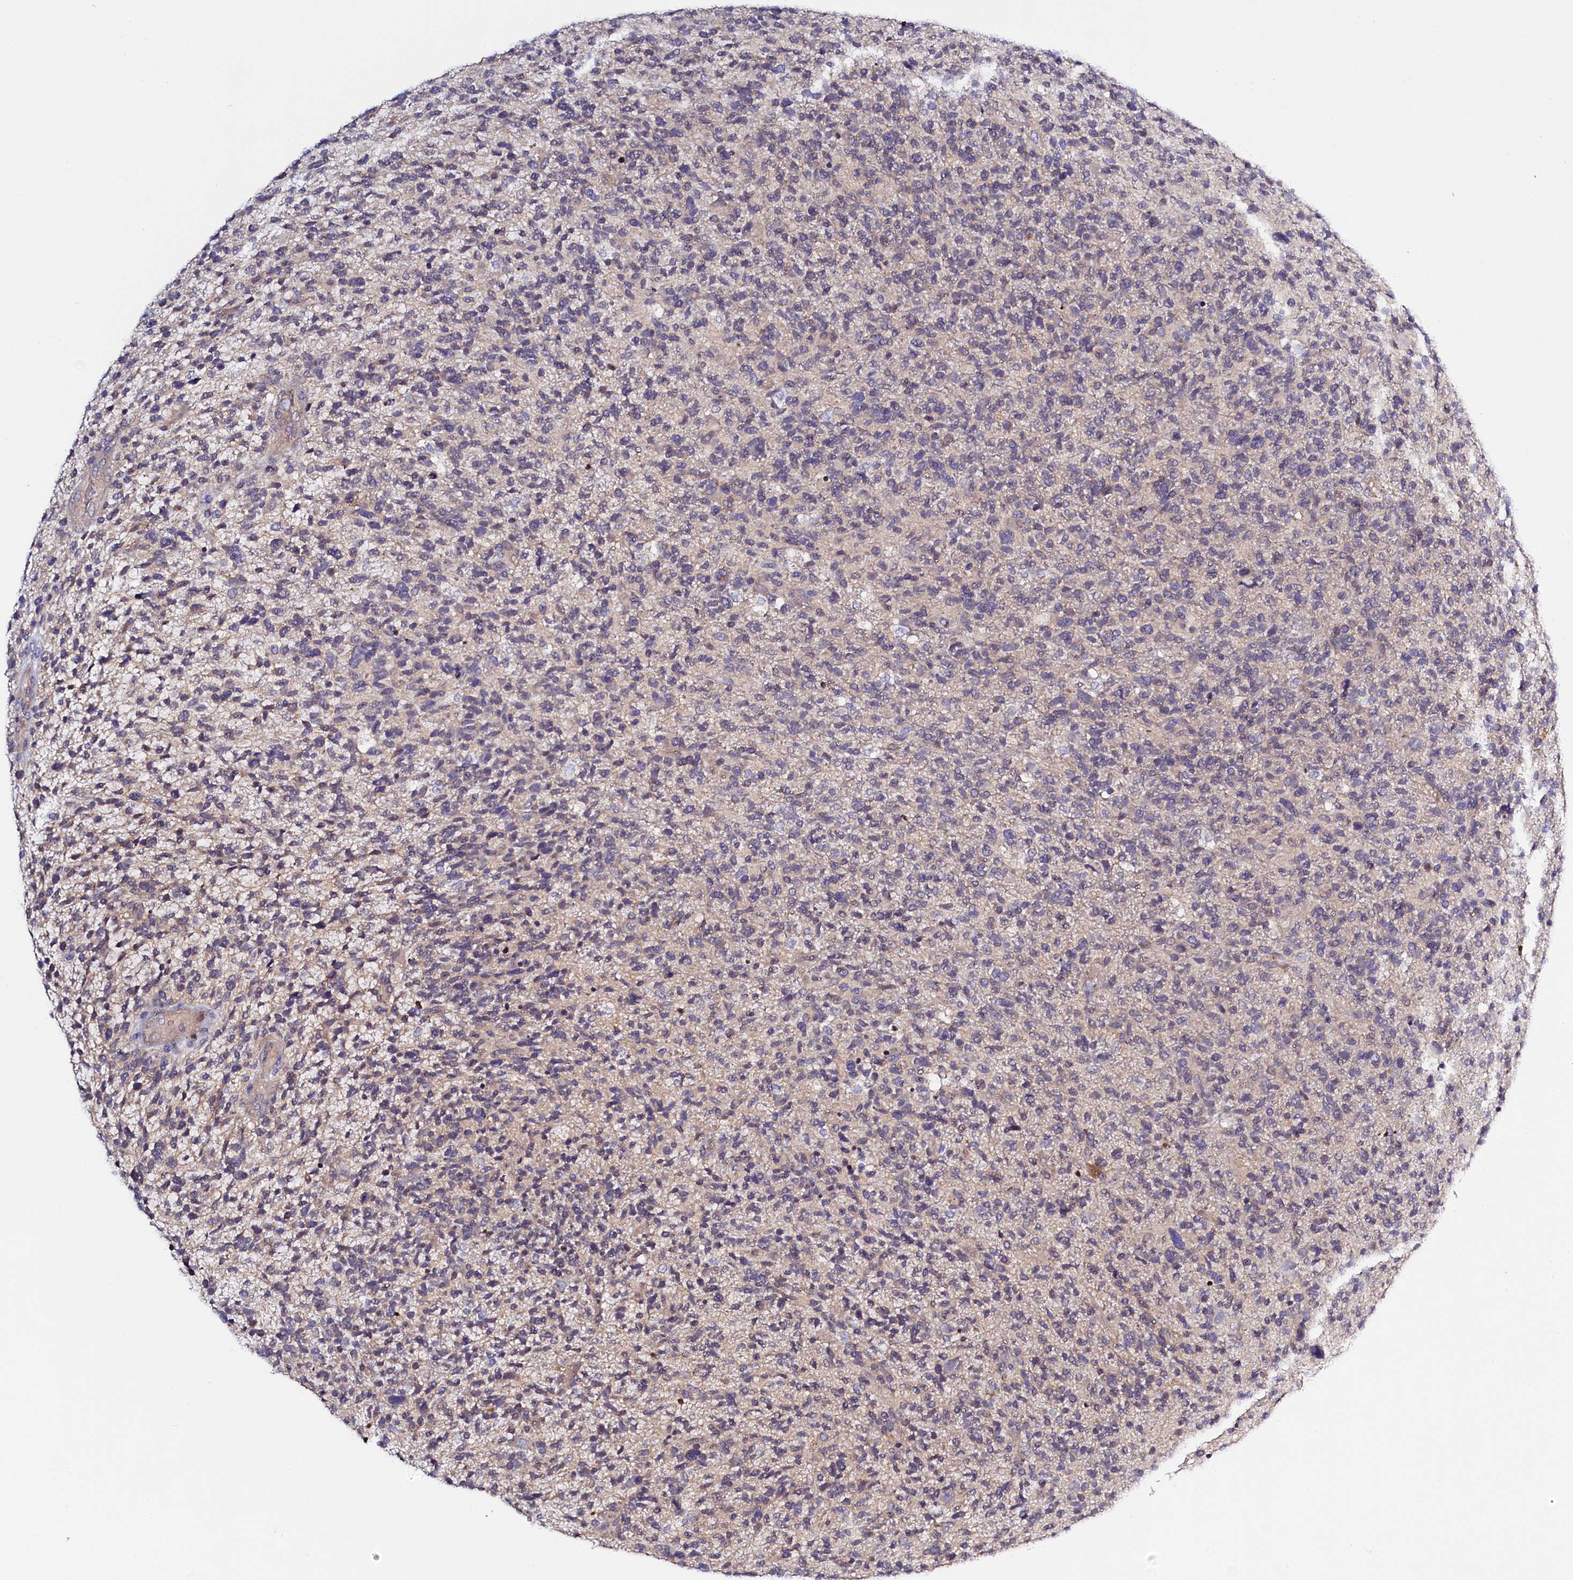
{"staining": {"intensity": "weak", "quantity": "25%-75%", "location": "cytoplasmic/membranous"}, "tissue": "glioma", "cell_type": "Tumor cells", "image_type": "cancer", "snomed": [{"axis": "morphology", "description": "Glioma, malignant, High grade"}, {"axis": "topography", "description": "Brain"}], "caption": "The photomicrograph reveals staining of glioma, revealing weak cytoplasmic/membranous protein staining (brown color) within tumor cells.", "gene": "PDE6D", "patient": {"sex": "male", "age": 72}}